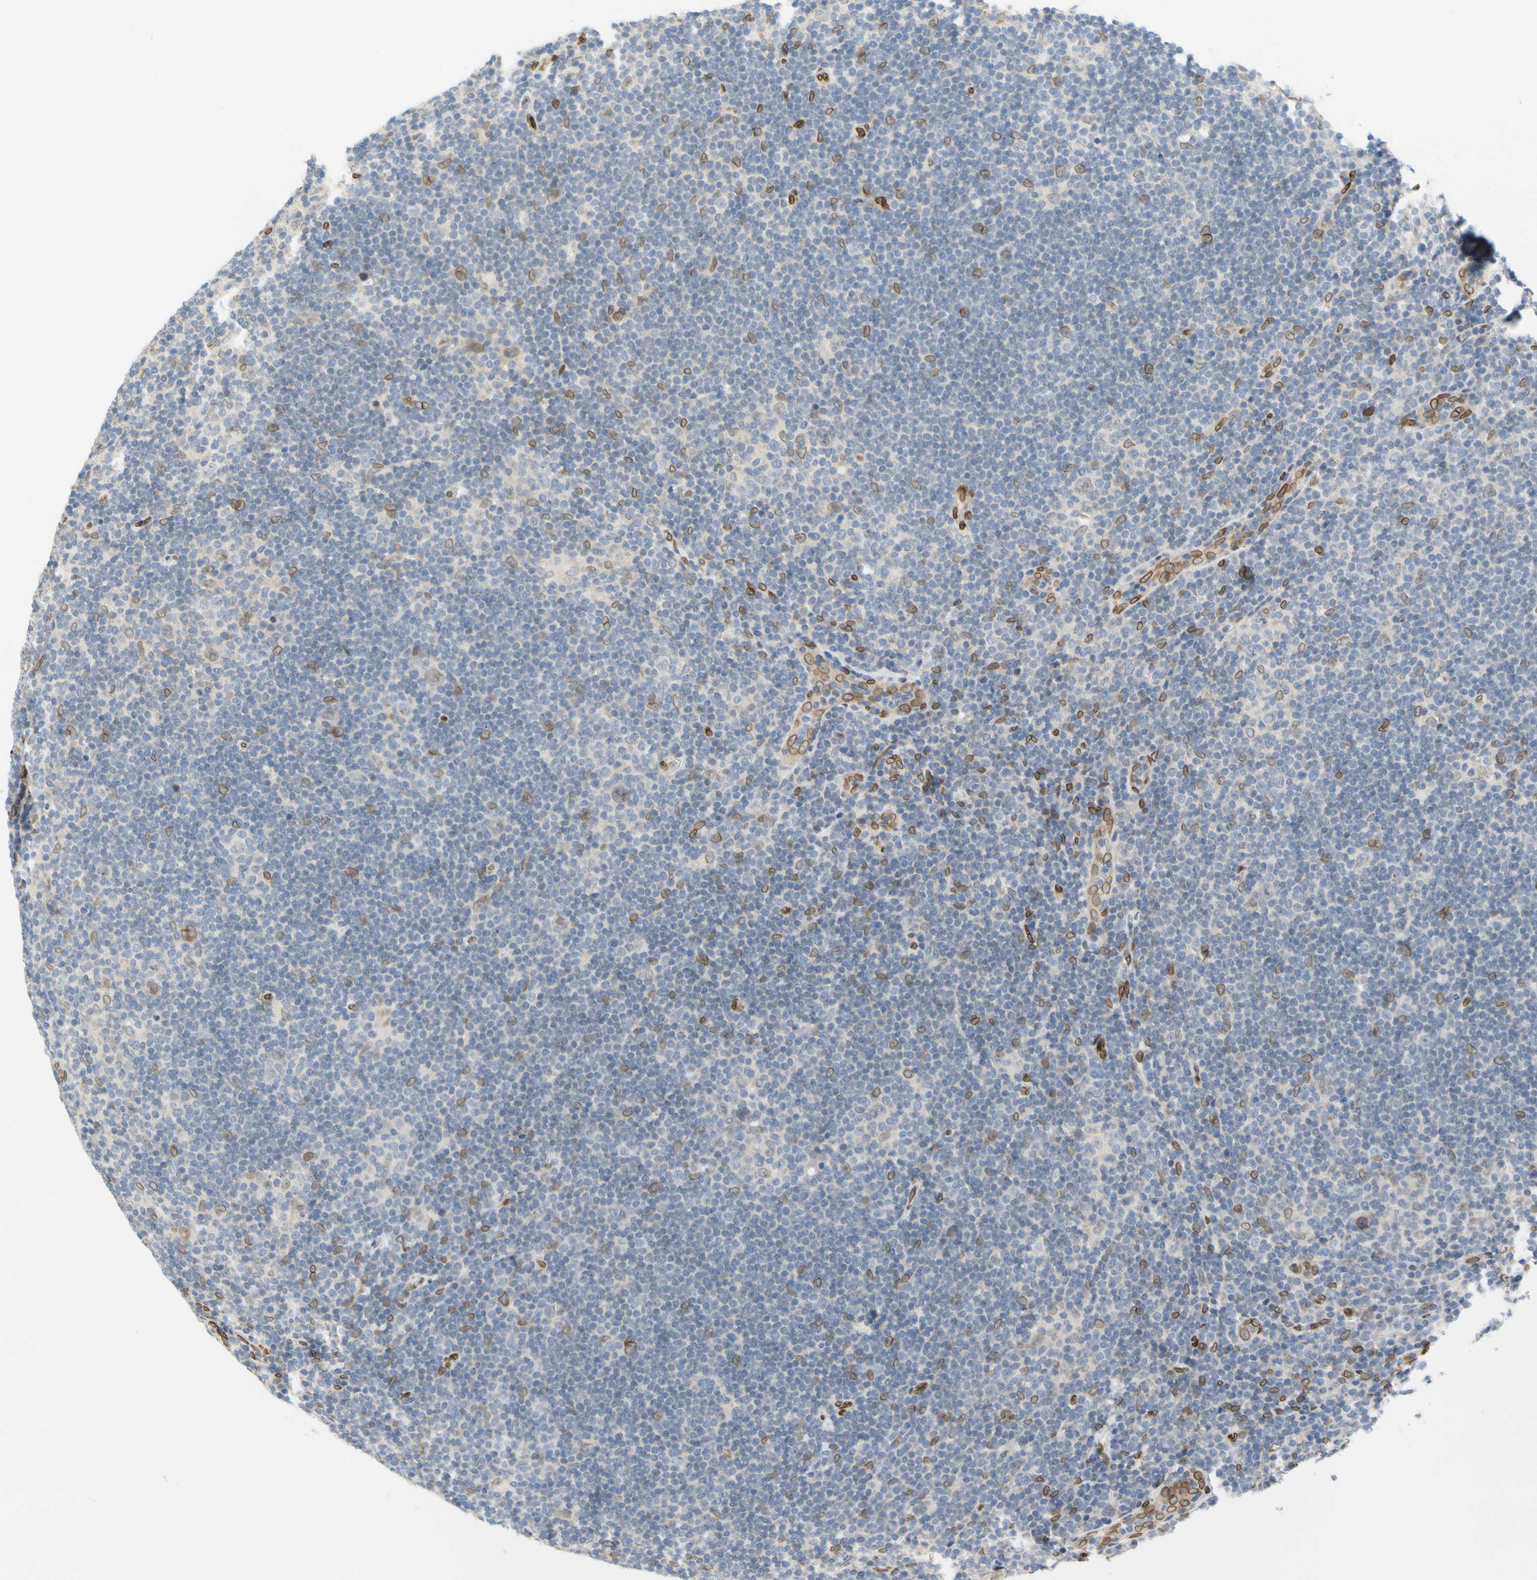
{"staining": {"intensity": "negative", "quantity": "none", "location": "none"}, "tissue": "lymphoma", "cell_type": "Tumor cells", "image_type": "cancer", "snomed": [{"axis": "morphology", "description": "Hodgkin's disease, NOS"}, {"axis": "topography", "description": "Lymph node"}], "caption": "Tumor cells are negative for protein expression in human lymphoma.", "gene": "SUN1", "patient": {"sex": "female", "age": 57}}